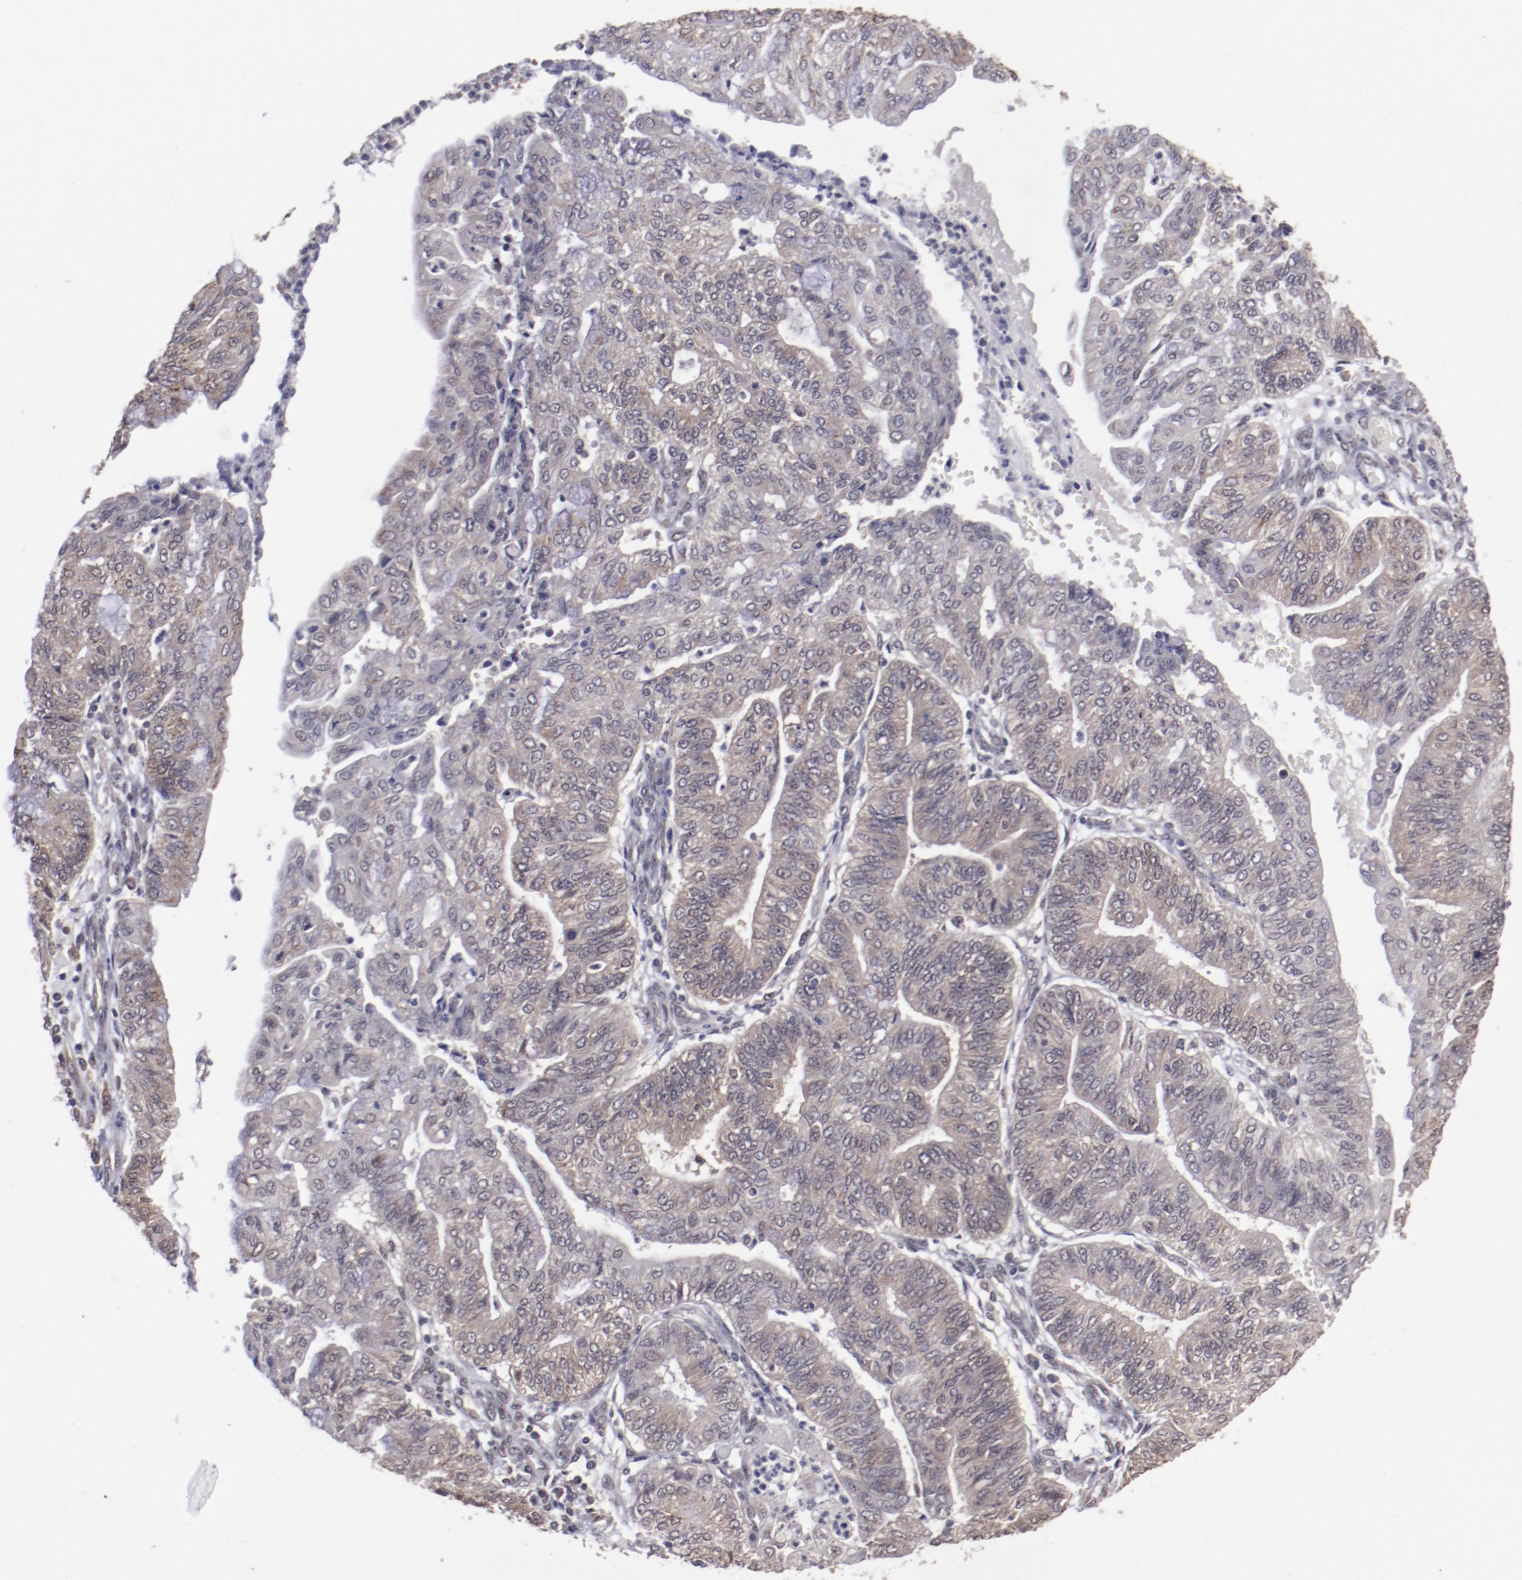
{"staining": {"intensity": "weak", "quantity": ">75%", "location": "cytoplasmic/membranous,nuclear"}, "tissue": "endometrial cancer", "cell_type": "Tumor cells", "image_type": "cancer", "snomed": [{"axis": "morphology", "description": "Adenocarcinoma, NOS"}, {"axis": "topography", "description": "Endometrium"}], "caption": "Human endometrial adenocarcinoma stained with a brown dye exhibits weak cytoplasmic/membranous and nuclear positive expression in about >75% of tumor cells.", "gene": "ARNT", "patient": {"sex": "female", "age": 59}}